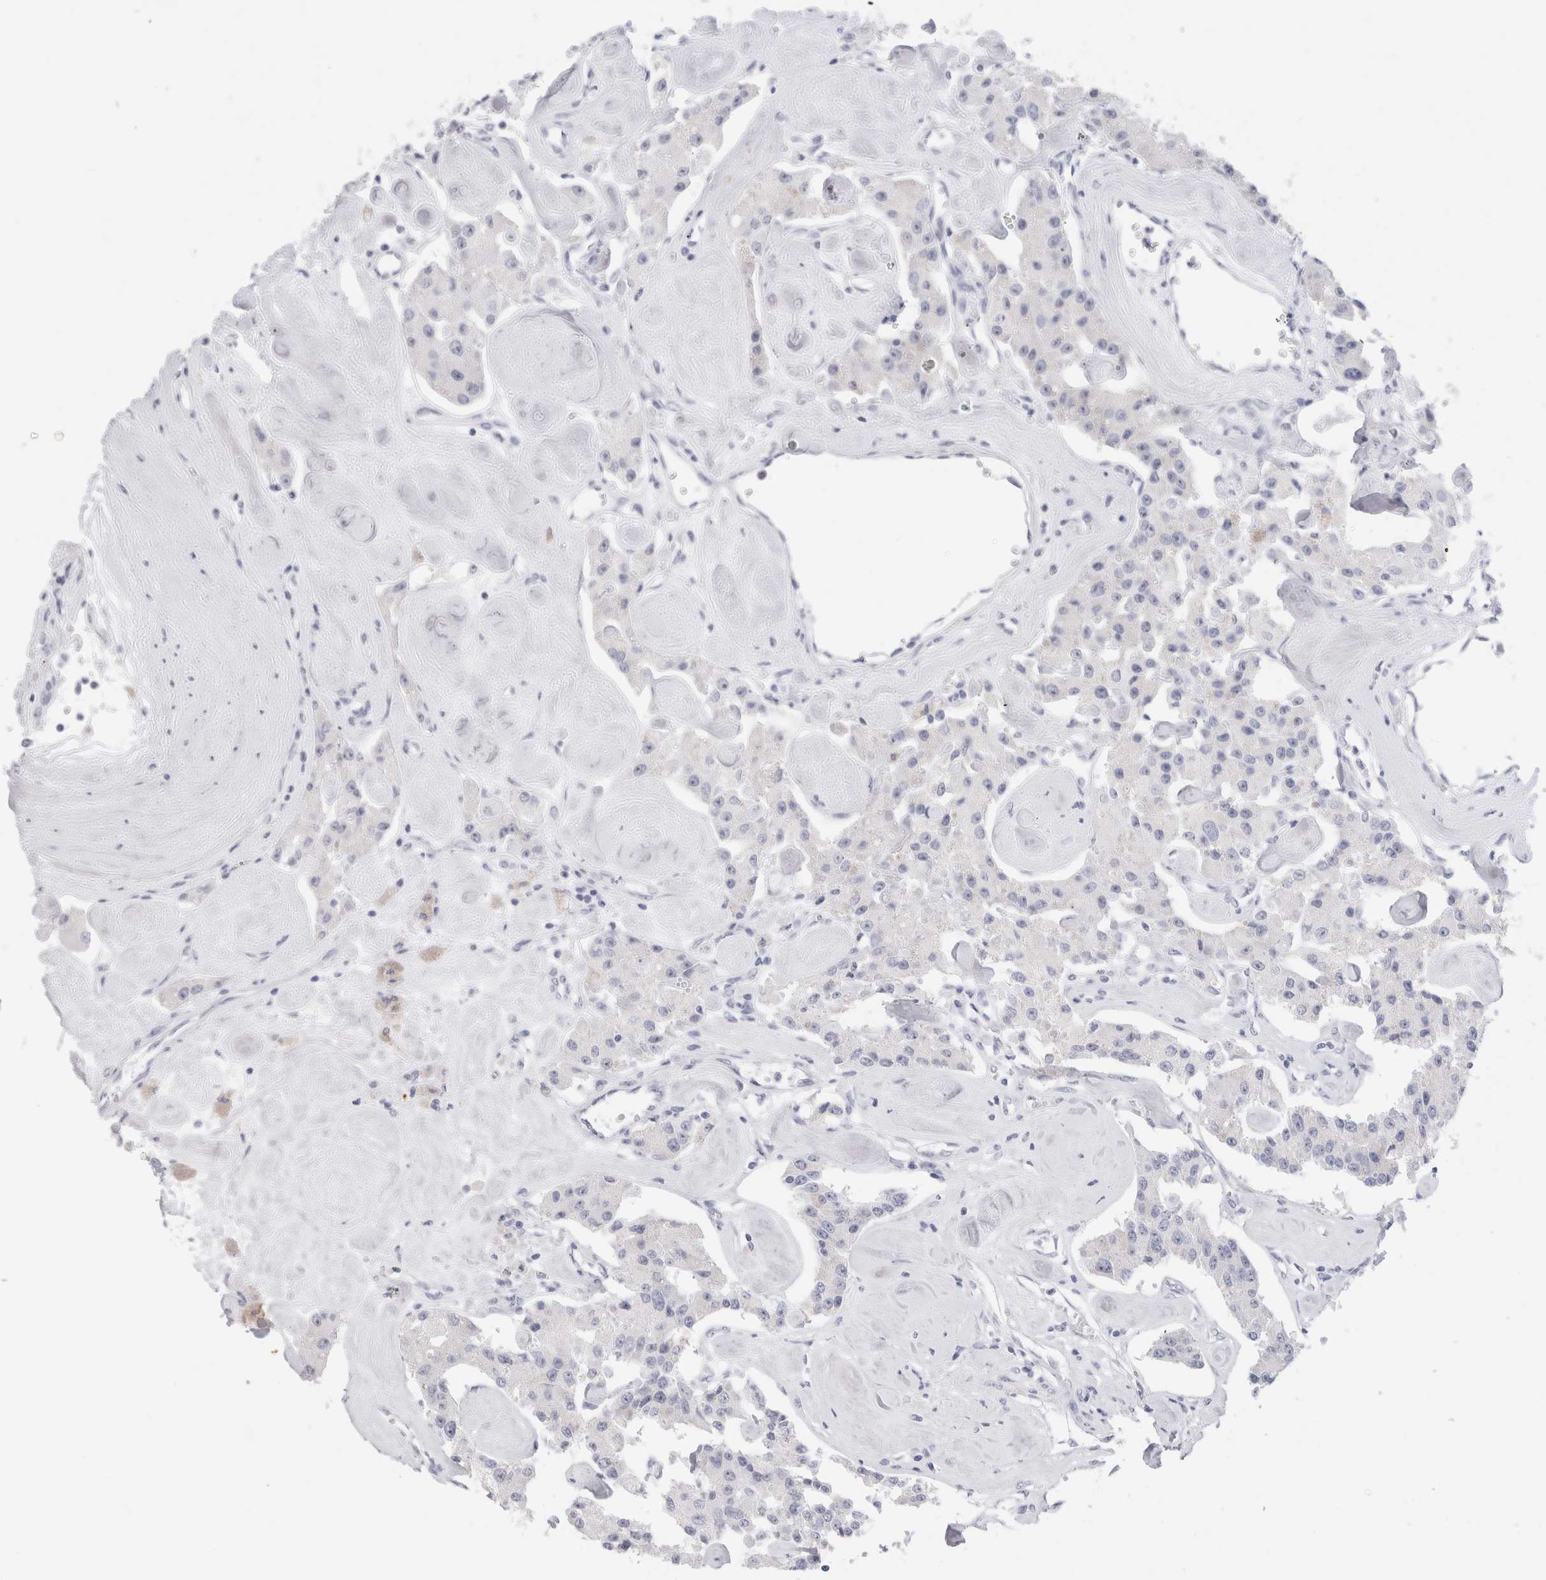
{"staining": {"intensity": "negative", "quantity": "none", "location": "none"}, "tissue": "carcinoid", "cell_type": "Tumor cells", "image_type": "cancer", "snomed": [{"axis": "morphology", "description": "Carcinoid, malignant, NOS"}, {"axis": "topography", "description": "Pancreas"}], "caption": "Photomicrograph shows no protein positivity in tumor cells of carcinoid tissue.", "gene": "MUC15", "patient": {"sex": "male", "age": 41}}